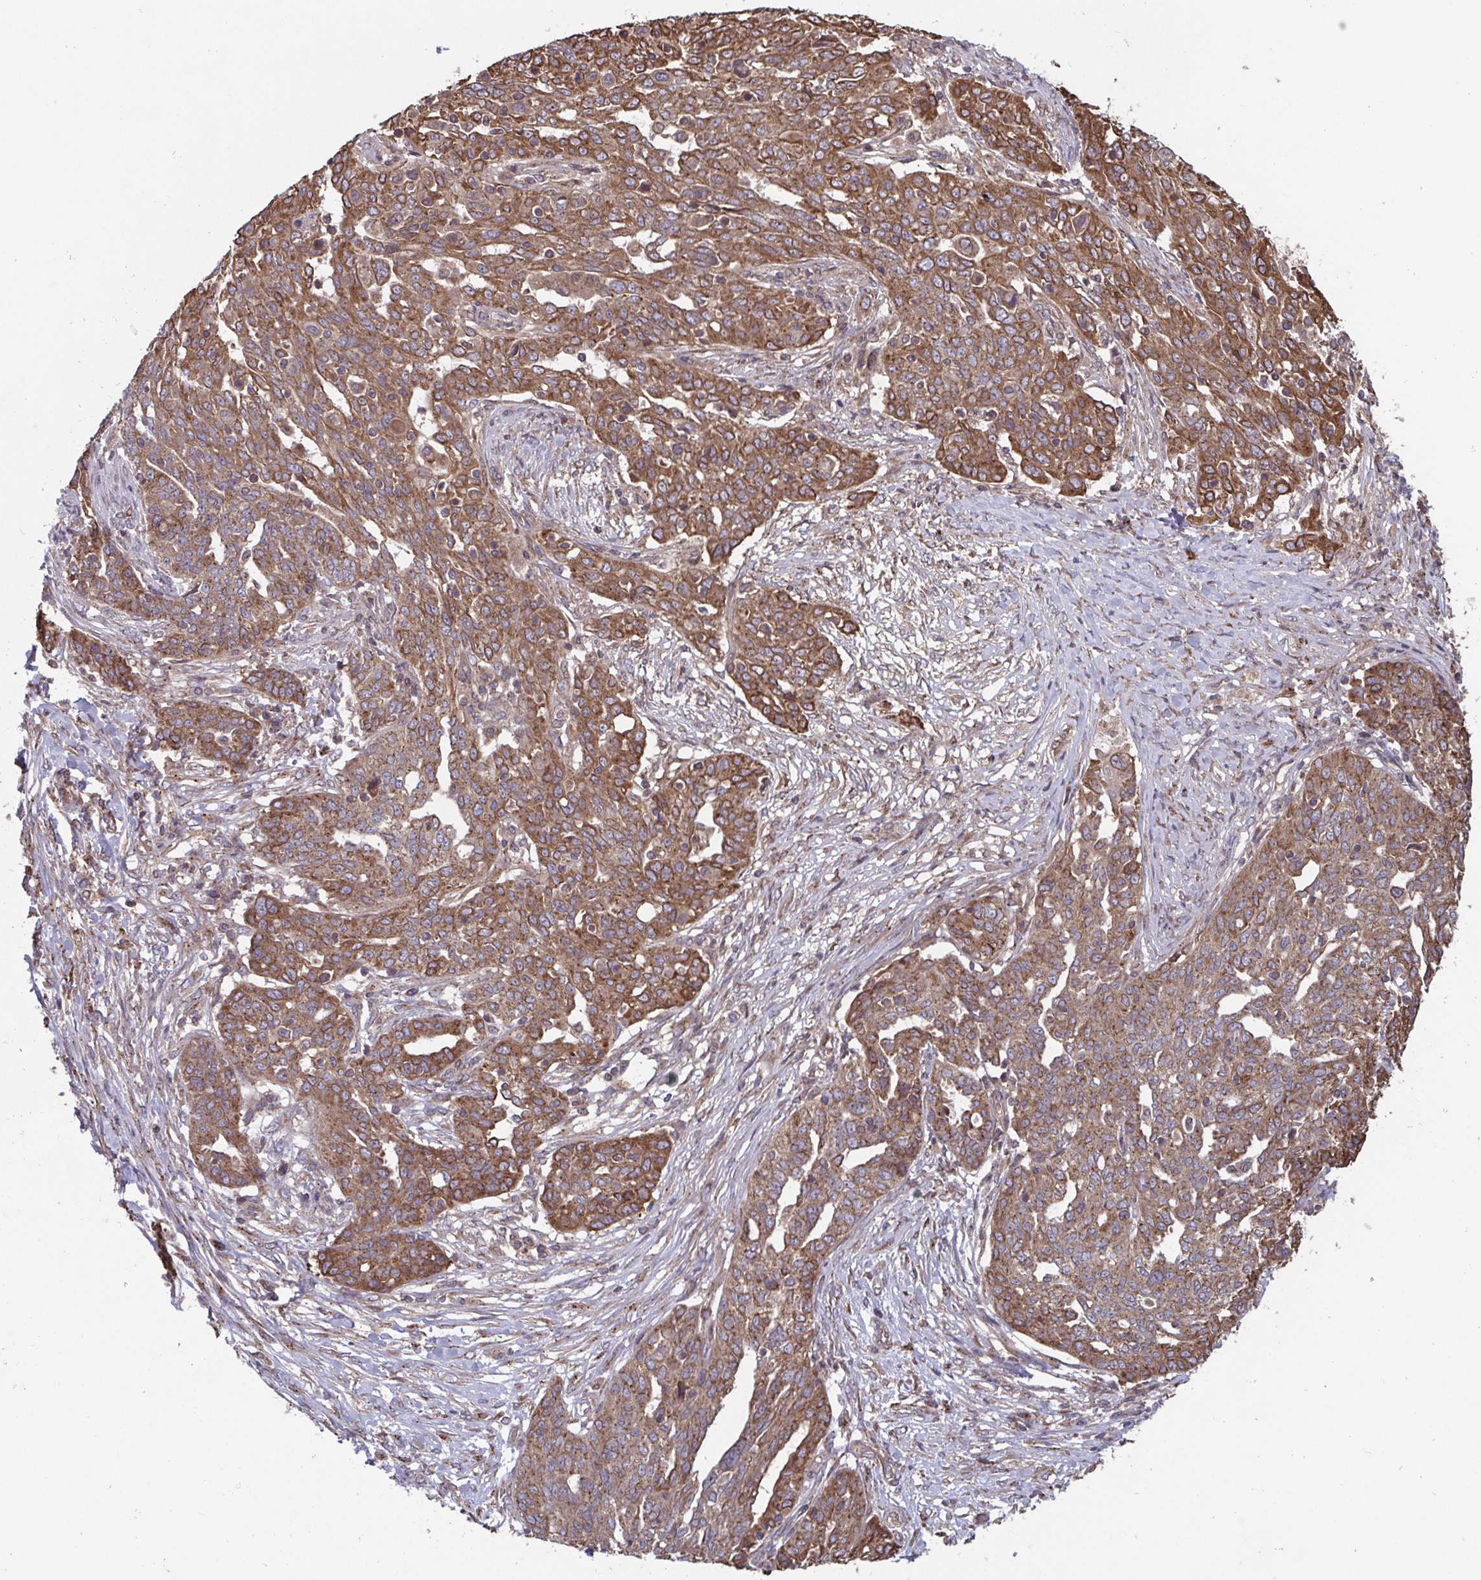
{"staining": {"intensity": "moderate", "quantity": ">75%", "location": "cytoplasmic/membranous"}, "tissue": "ovarian cancer", "cell_type": "Tumor cells", "image_type": "cancer", "snomed": [{"axis": "morphology", "description": "Cystadenocarcinoma, serous, NOS"}, {"axis": "topography", "description": "Ovary"}], "caption": "An image of ovarian serous cystadenocarcinoma stained for a protein exhibits moderate cytoplasmic/membranous brown staining in tumor cells. (DAB = brown stain, brightfield microscopy at high magnification).", "gene": "COPB1", "patient": {"sex": "female", "age": 67}}